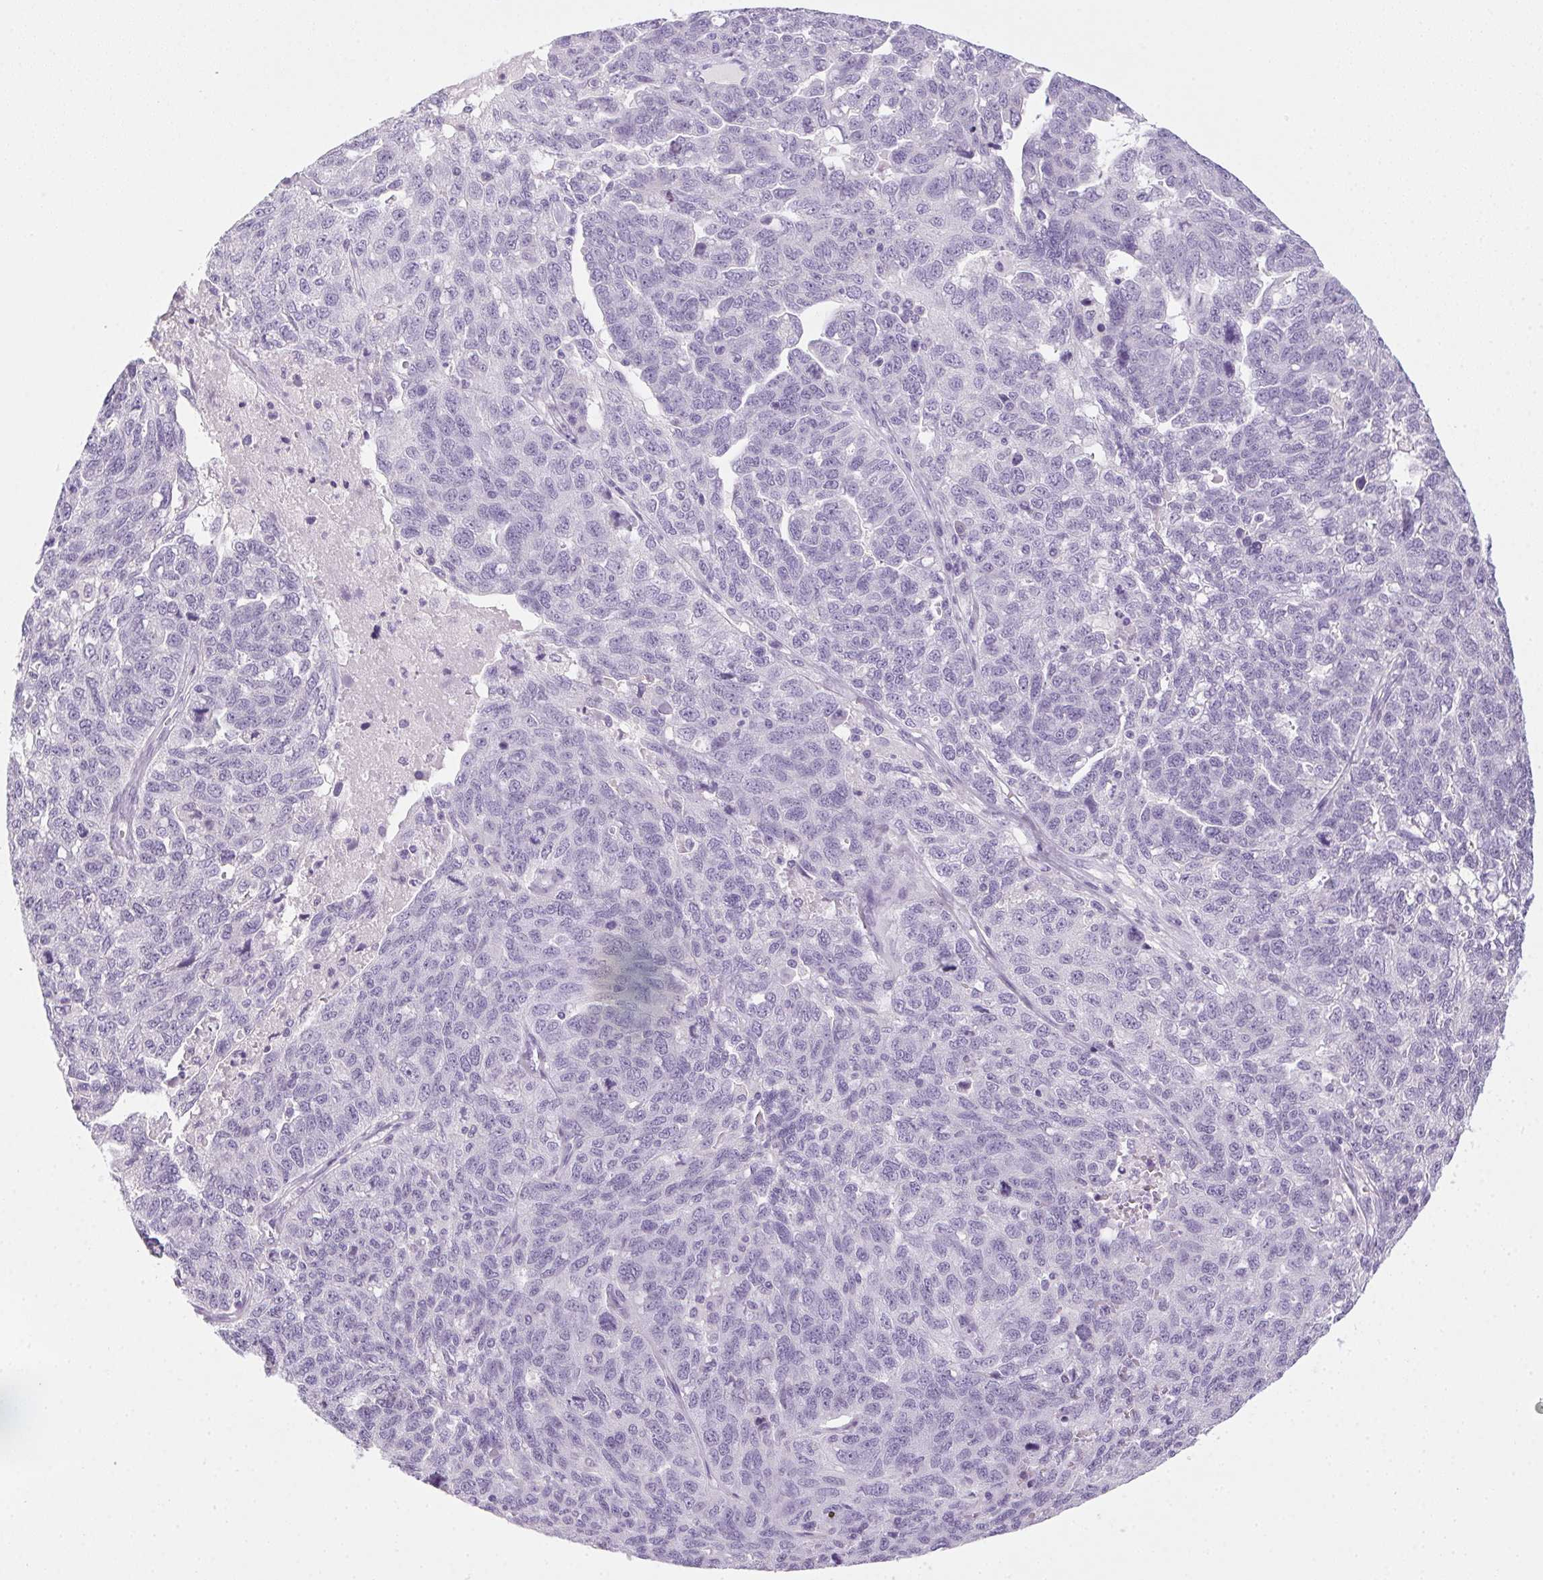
{"staining": {"intensity": "negative", "quantity": "none", "location": "none"}, "tissue": "ovarian cancer", "cell_type": "Tumor cells", "image_type": "cancer", "snomed": [{"axis": "morphology", "description": "Cystadenocarcinoma, serous, NOS"}, {"axis": "topography", "description": "Ovary"}], "caption": "Histopathology image shows no protein expression in tumor cells of ovarian cancer tissue. (DAB (3,3'-diaminobenzidine) IHC, high magnification).", "gene": "POPDC2", "patient": {"sex": "female", "age": 71}}